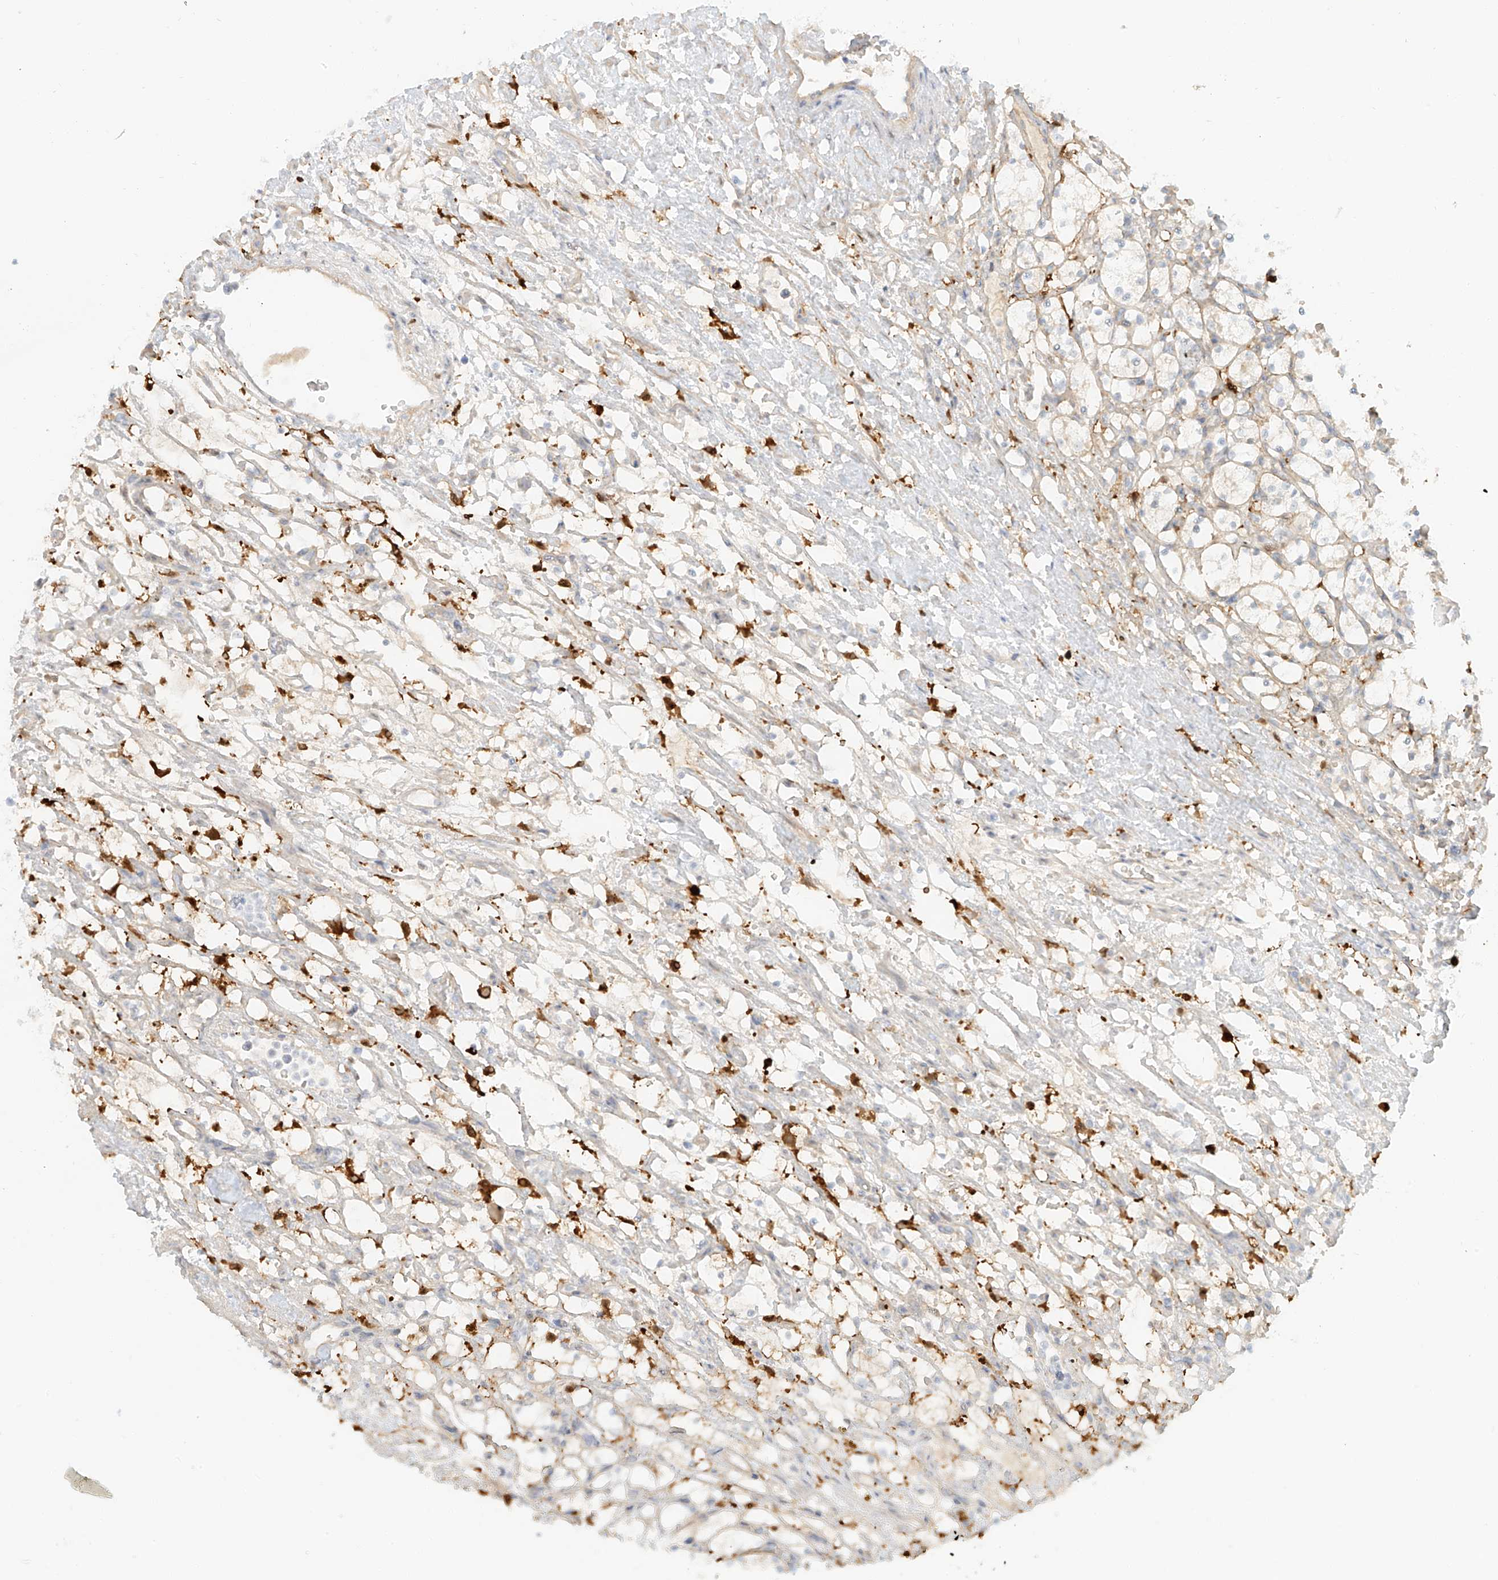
{"staining": {"intensity": "negative", "quantity": "none", "location": "none"}, "tissue": "renal cancer", "cell_type": "Tumor cells", "image_type": "cancer", "snomed": [{"axis": "morphology", "description": "Adenocarcinoma, NOS"}, {"axis": "topography", "description": "Kidney"}], "caption": "The IHC photomicrograph has no significant staining in tumor cells of renal adenocarcinoma tissue.", "gene": "UPK1B", "patient": {"sex": "female", "age": 69}}